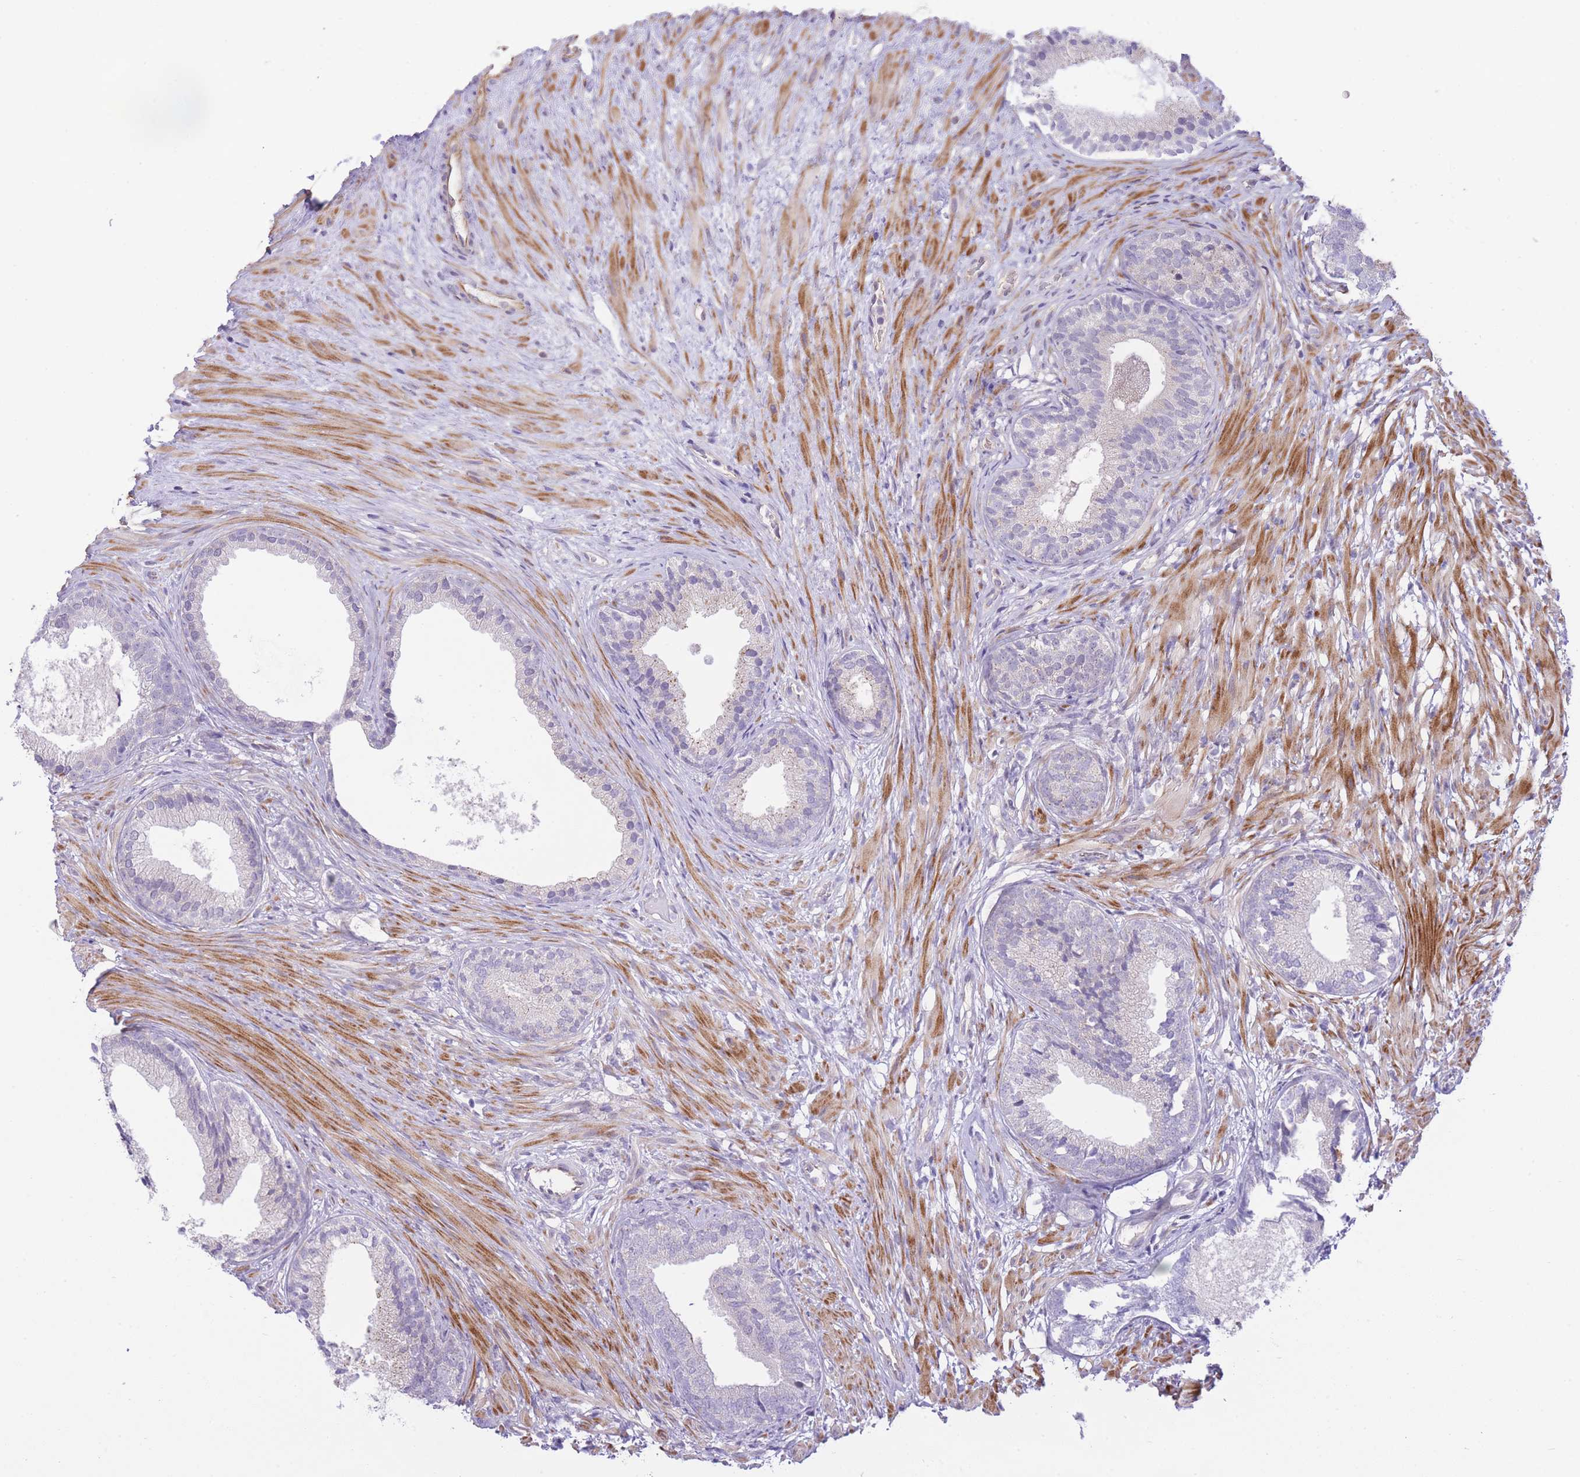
{"staining": {"intensity": "negative", "quantity": "none", "location": "none"}, "tissue": "prostate", "cell_type": "Glandular cells", "image_type": "normal", "snomed": [{"axis": "morphology", "description": "Normal tissue, NOS"}, {"axis": "topography", "description": "Prostate"}], "caption": "Immunohistochemistry of benign human prostate displays no positivity in glandular cells. (IHC, brightfield microscopy, high magnification).", "gene": "CTBP1", "patient": {"sex": "male", "age": 76}}